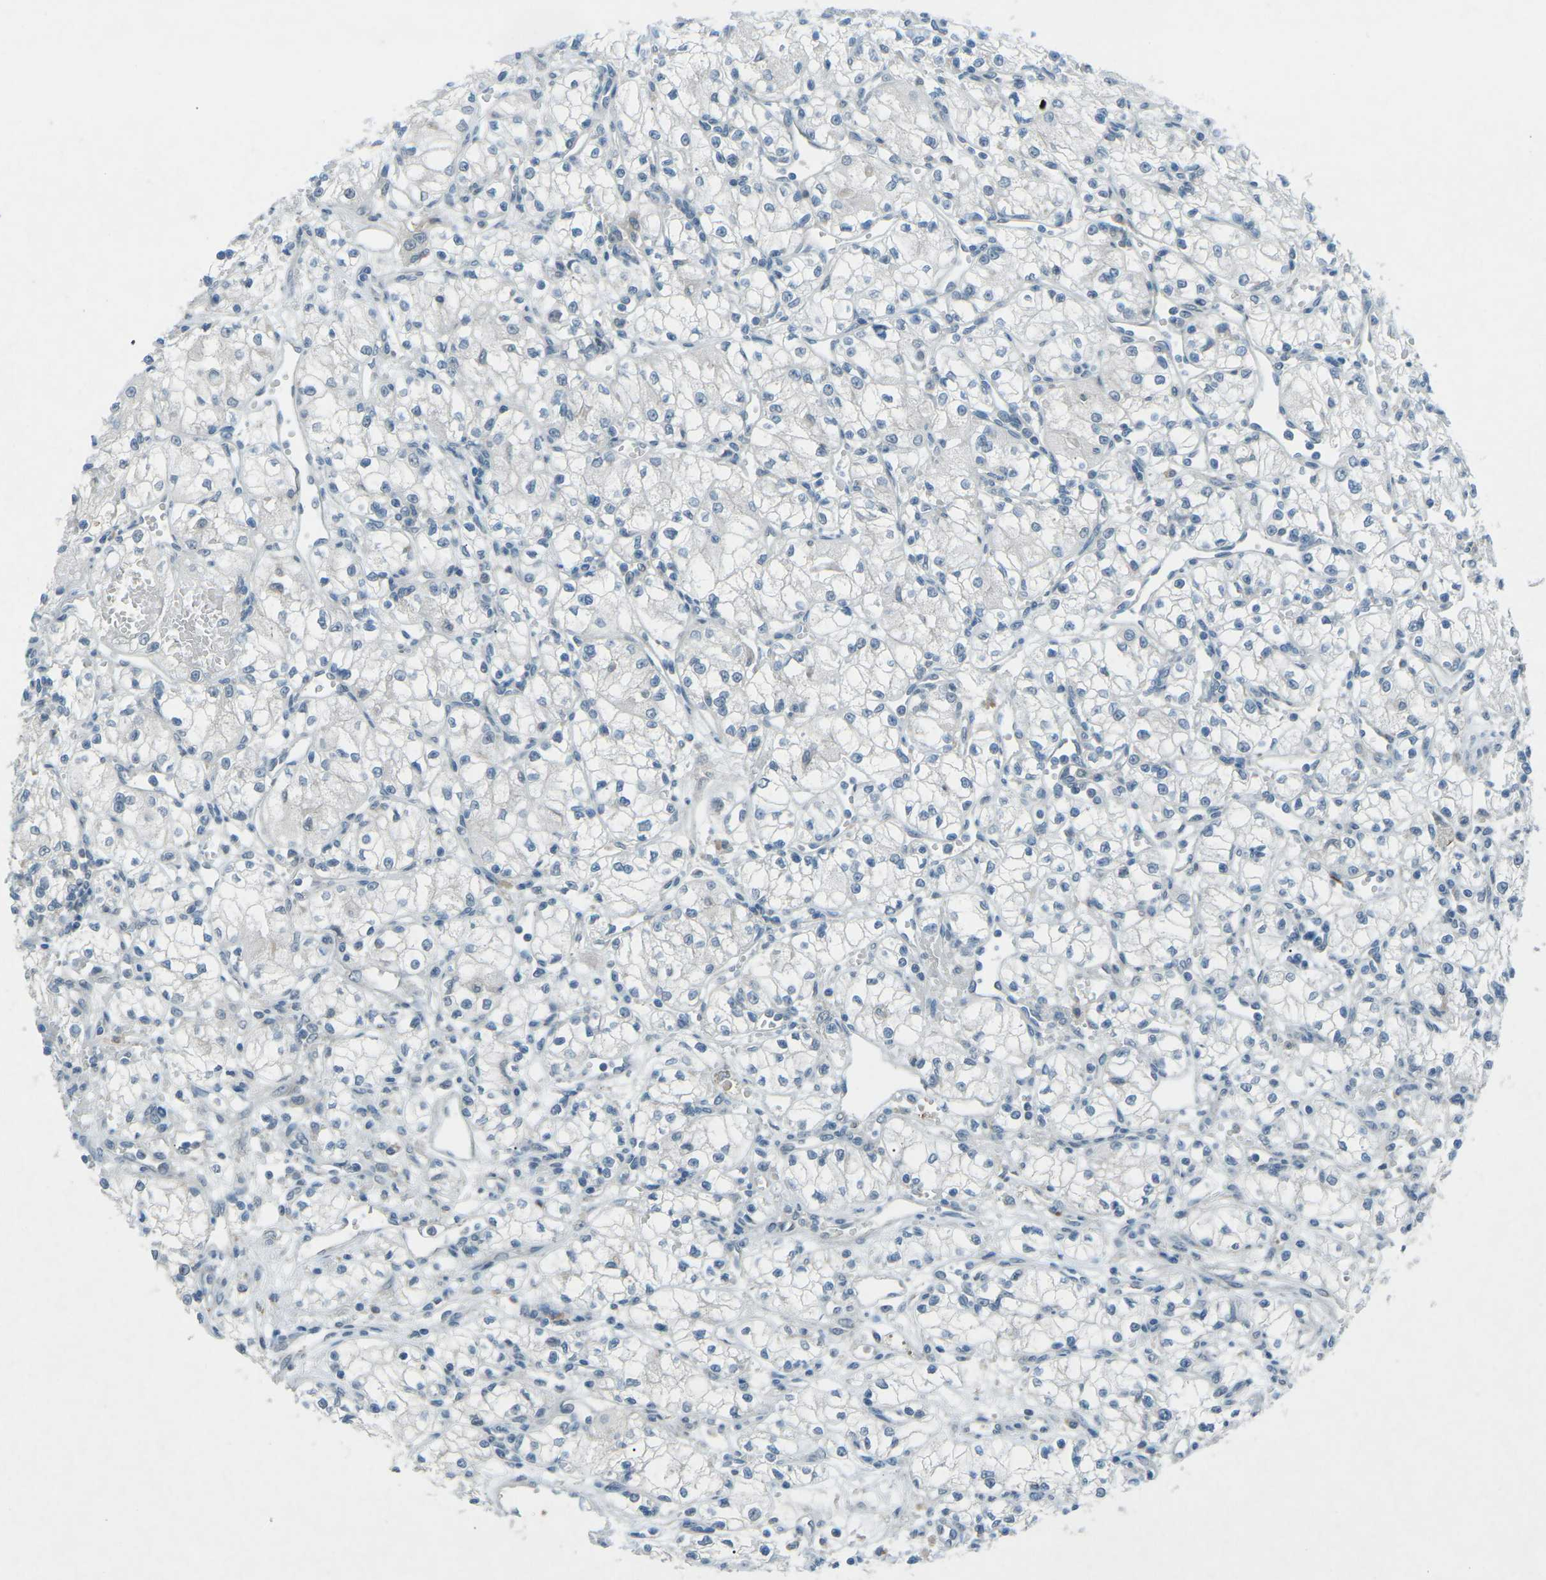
{"staining": {"intensity": "negative", "quantity": "none", "location": "none"}, "tissue": "renal cancer", "cell_type": "Tumor cells", "image_type": "cancer", "snomed": [{"axis": "morphology", "description": "Normal tissue, NOS"}, {"axis": "morphology", "description": "Adenocarcinoma, NOS"}, {"axis": "topography", "description": "Kidney"}], "caption": "Adenocarcinoma (renal) was stained to show a protein in brown. There is no significant staining in tumor cells.", "gene": "PRKCA", "patient": {"sex": "male", "age": 59}}